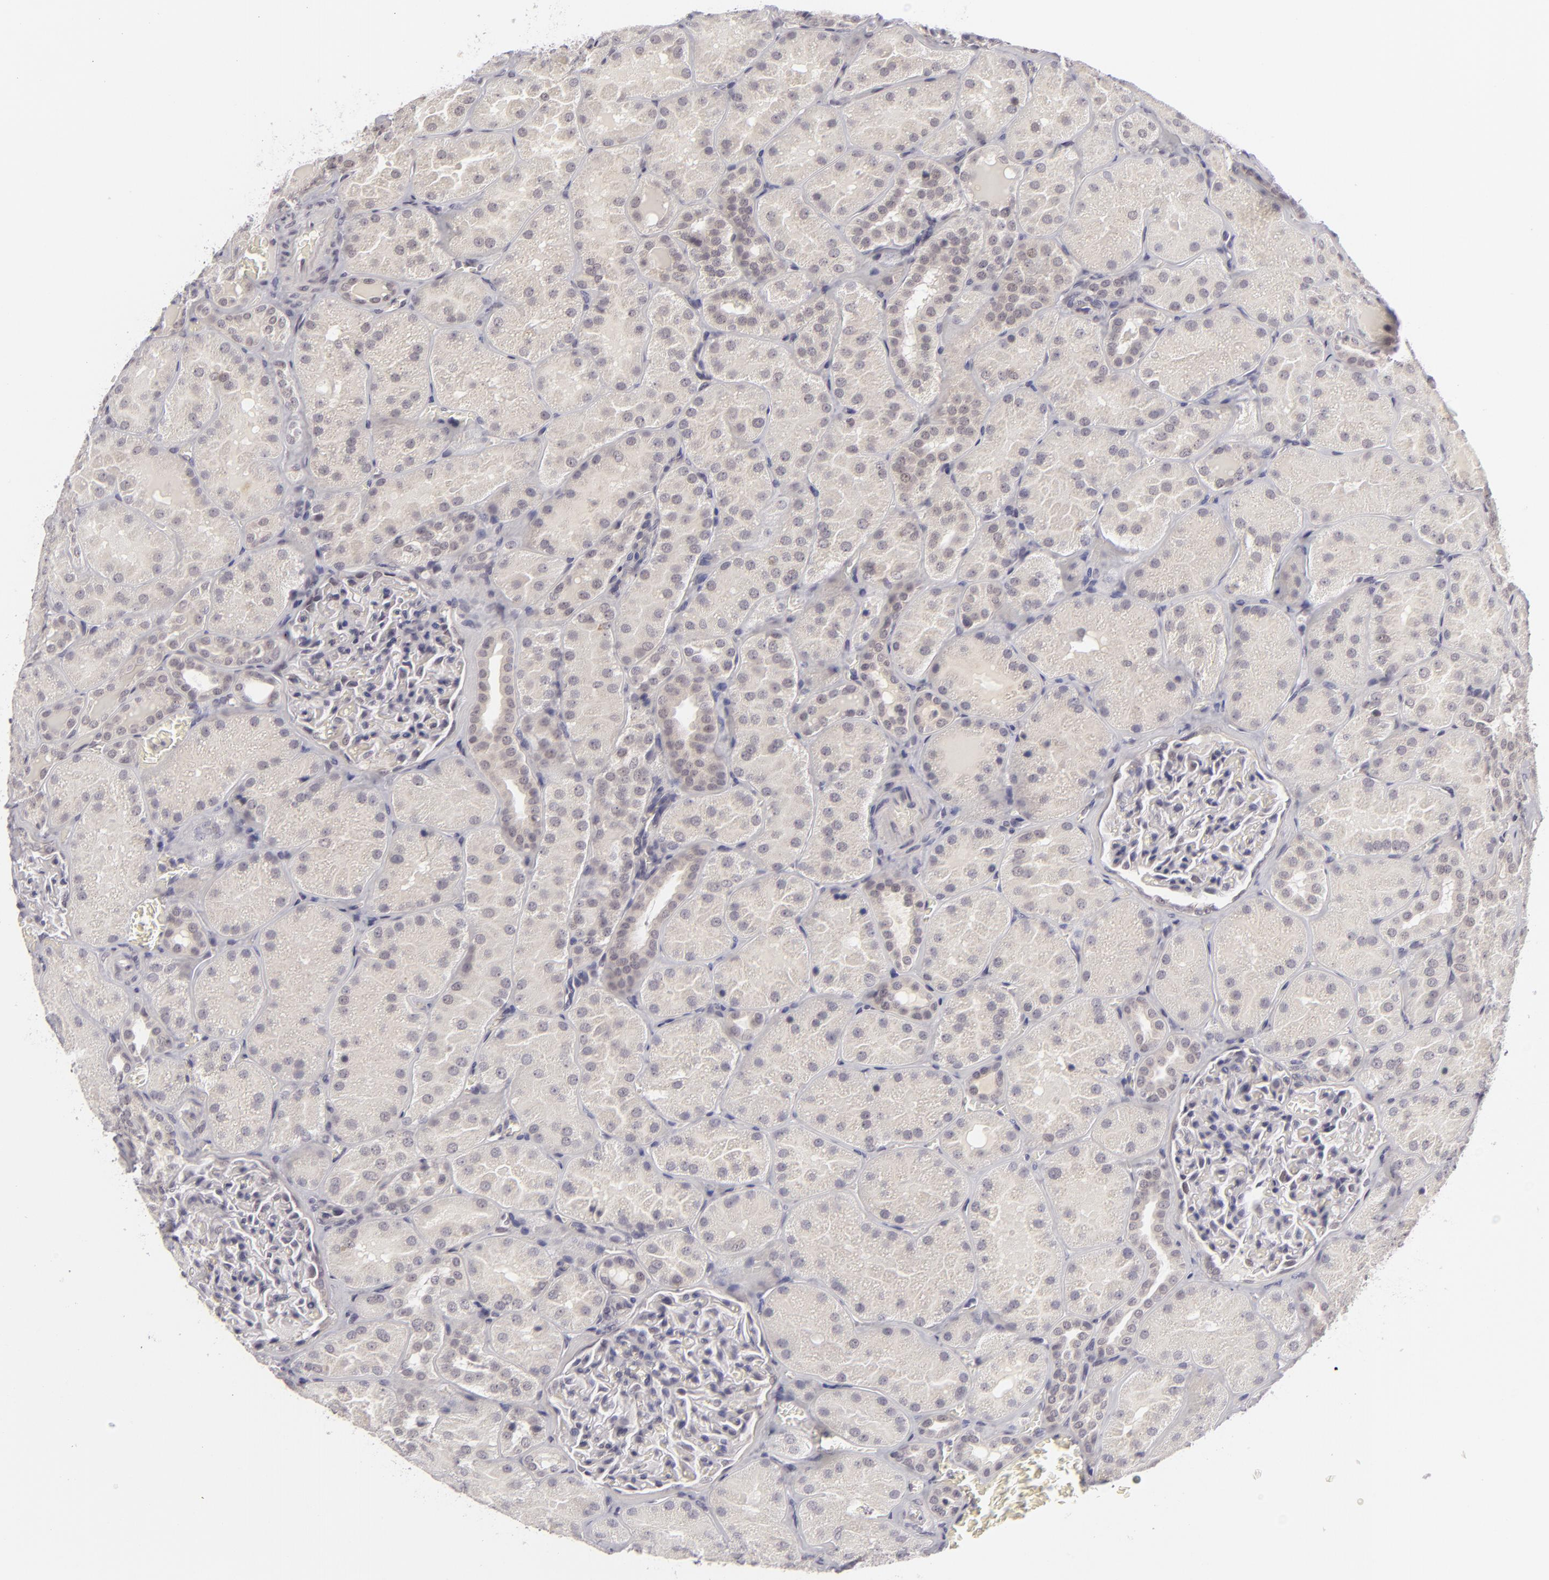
{"staining": {"intensity": "negative", "quantity": "none", "location": "none"}, "tissue": "kidney", "cell_type": "Cells in glomeruli", "image_type": "normal", "snomed": [{"axis": "morphology", "description": "Normal tissue, NOS"}, {"axis": "topography", "description": "Kidney"}], "caption": "DAB immunohistochemical staining of benign human kidney exhibits no significant positivity in cells in glomeruli.", "gene": "DLG3", "patient": {"sex": "male", "age": 28}}